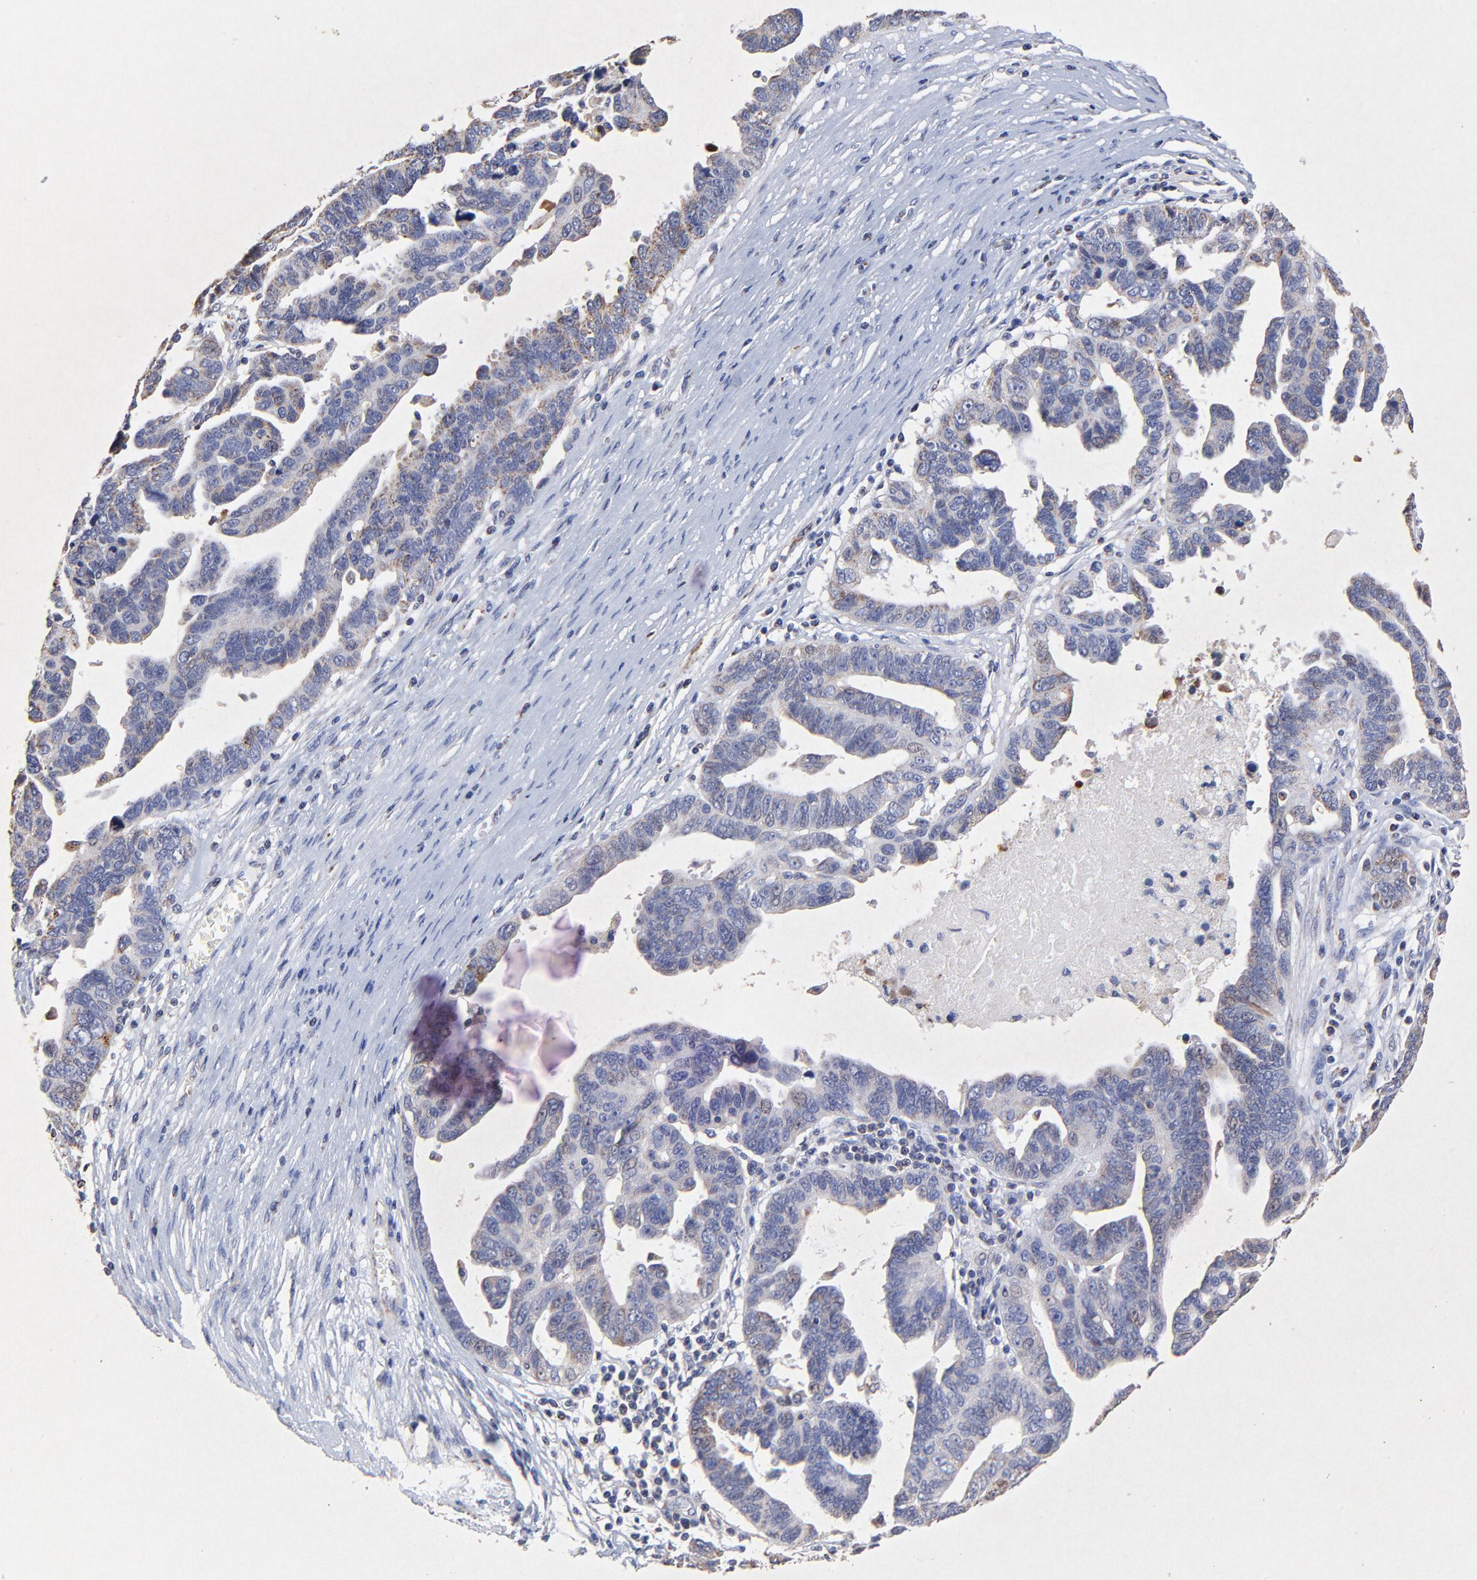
{"staining": {"intensity": "weak", "quantity": "25%-75%", "location": "cytoplasmic/membranous"}, "tissue": "ovarian cancer", "cell_type": "Tumor cells", "image_type": "cancer", "snomed": [{"axis": "morphology", "description": "Carcinoma, endometroid"}, {"axis": "morphology", "description": "Cystadenocarcinoma, serous, NOS"}, {"axis": "topography", "description": "Ovary"}], "caption": "Immunohistochemistry (IHC) histopathology image of neoplastic tissue: human endometroid carcinoma (ovarian) stained using immunohistochemistry (IHC) demonstrates low levels of weak protein expression localized specifically in the cytoplasmic/membranous of tumor cells, appearing as a cytoplasmic/membranous brown color.", "gene": "SSBP1", "patient": {"sex": "female", "age": 45}}